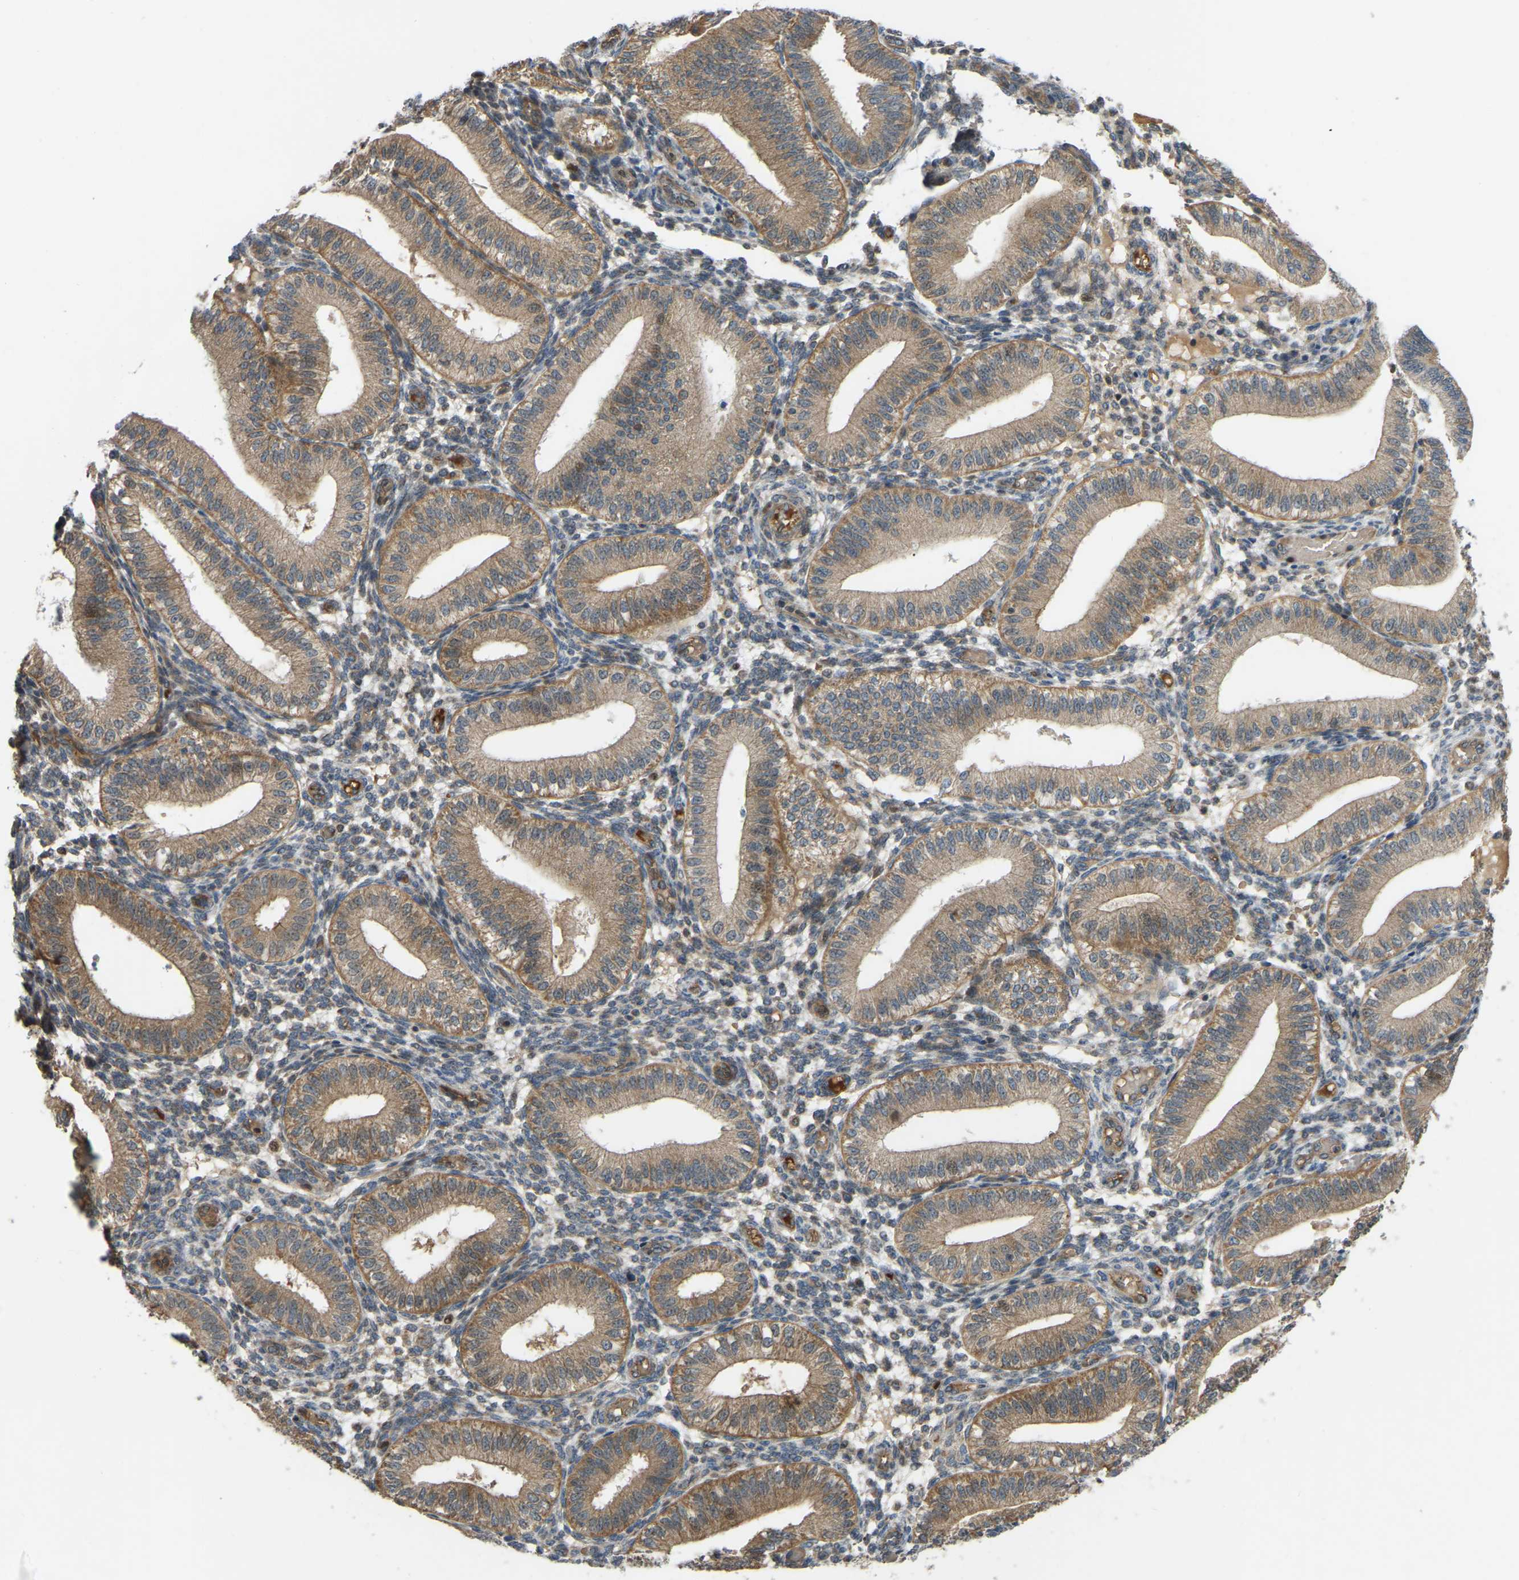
{"staining": {"intensity": "weak", "quantity": "25%-75%", "location": "cytoplasmic/membranous"}, "tissue": "endometrium", "cell_type": "Cells in endometrial stroma", "image_type": "normal", "snomed": [{"axis": "morphology", "description": "Normal tissue, NOS"}, {"axis": "topography", "description": "Endometrium"}], "caption": "Immunohistochemistry image of normal endometrium stained for a protein (brown), which displays low levels of weak cytoplasmic/membranous positivity in approximately 25%-75% of cells in endometrial stroma.", "gene": "C21orf91", "patient": {"sex": "female", "age": 39}}